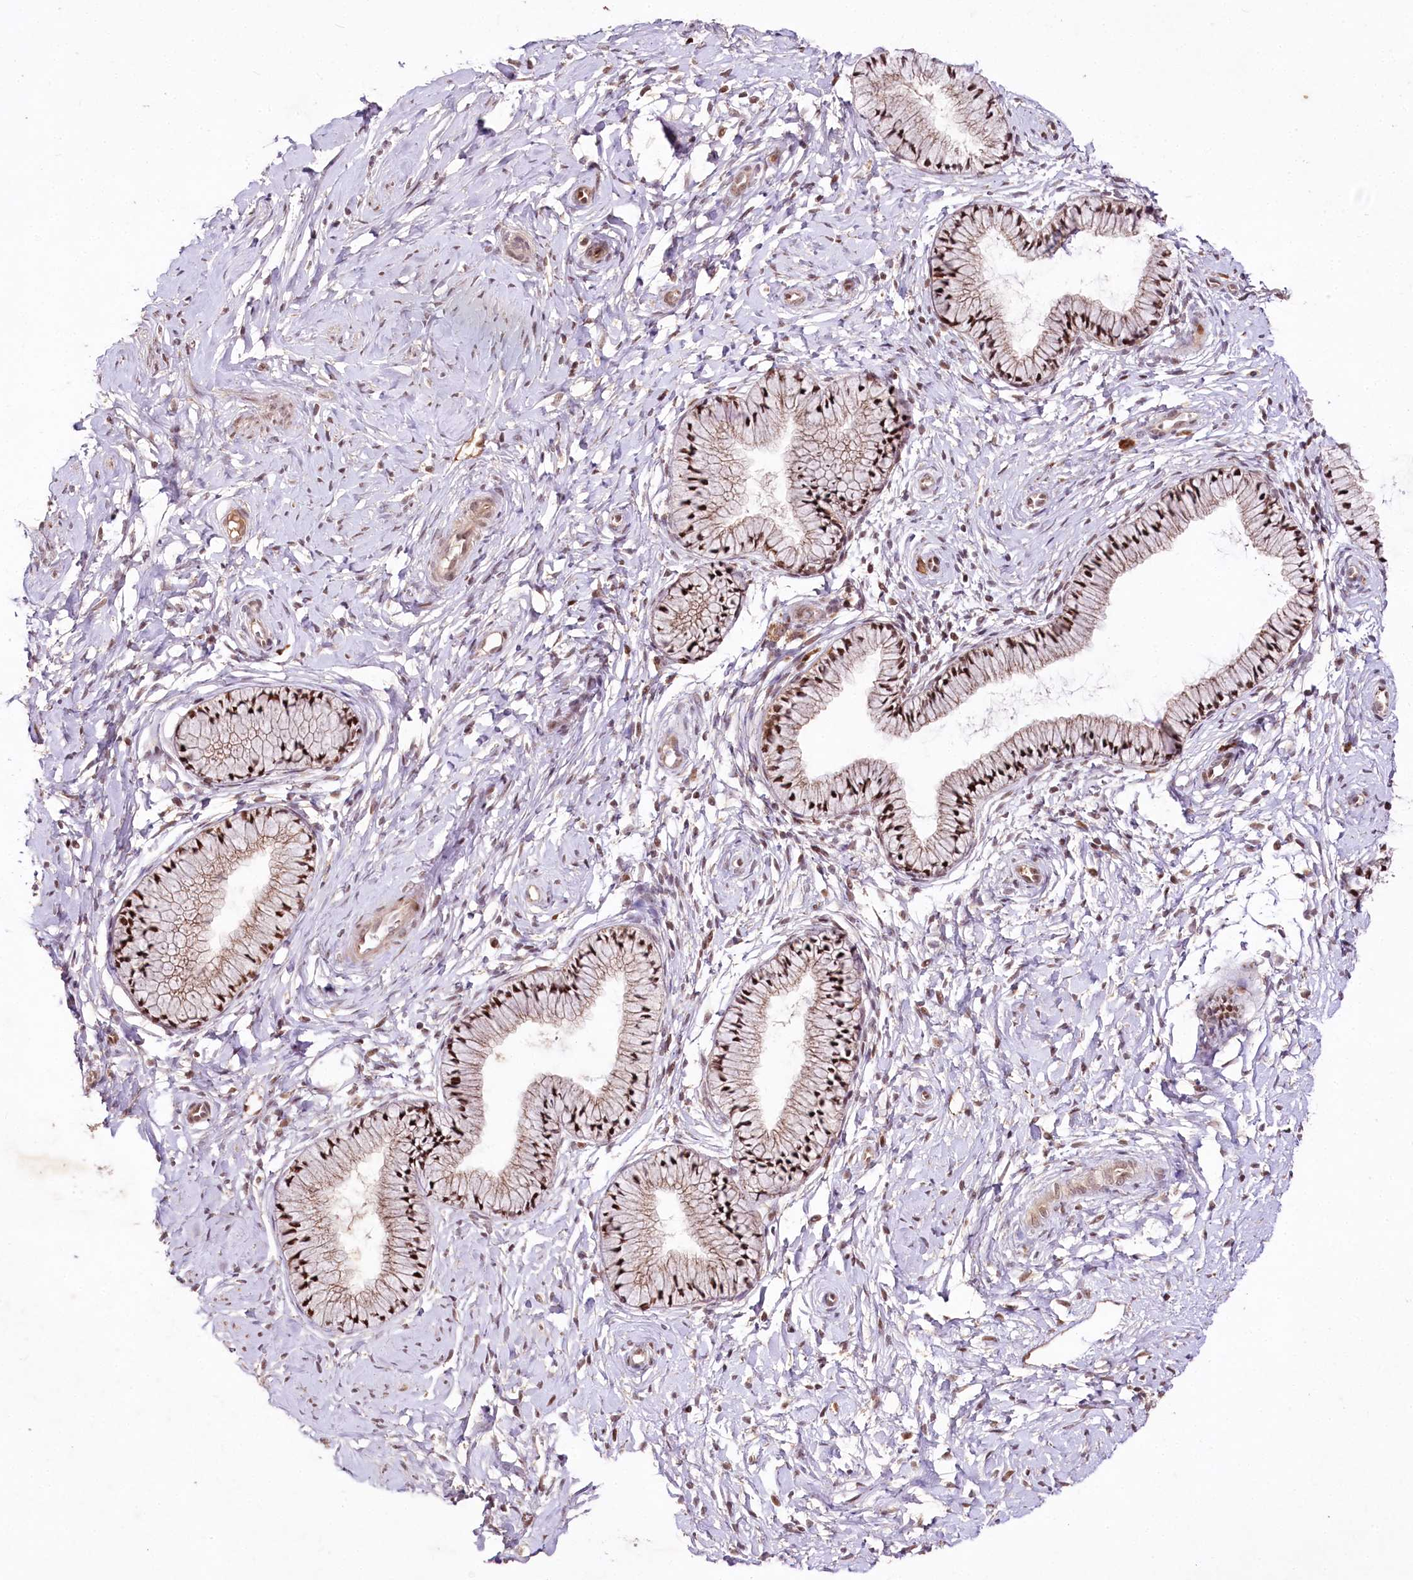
{"staining": {"intensity": "strong", "quantity": ">75%", "location": "nuclear"}, "tissue": "cervix", "cell_type": "Glandular cells", "image_type": "normal", "snomed": [{"axis": "morphology", "description": "Normal tissue, NOS"}, {"axis": "topography", "description": "Cervix"}], "caption": "Protein analysis of unremarkable cervix exhibits strong nuclear positivity in approximately >75% of glandular cells.", "gene": "DMP1", "patient": {"sex": "female", "age": 33}}